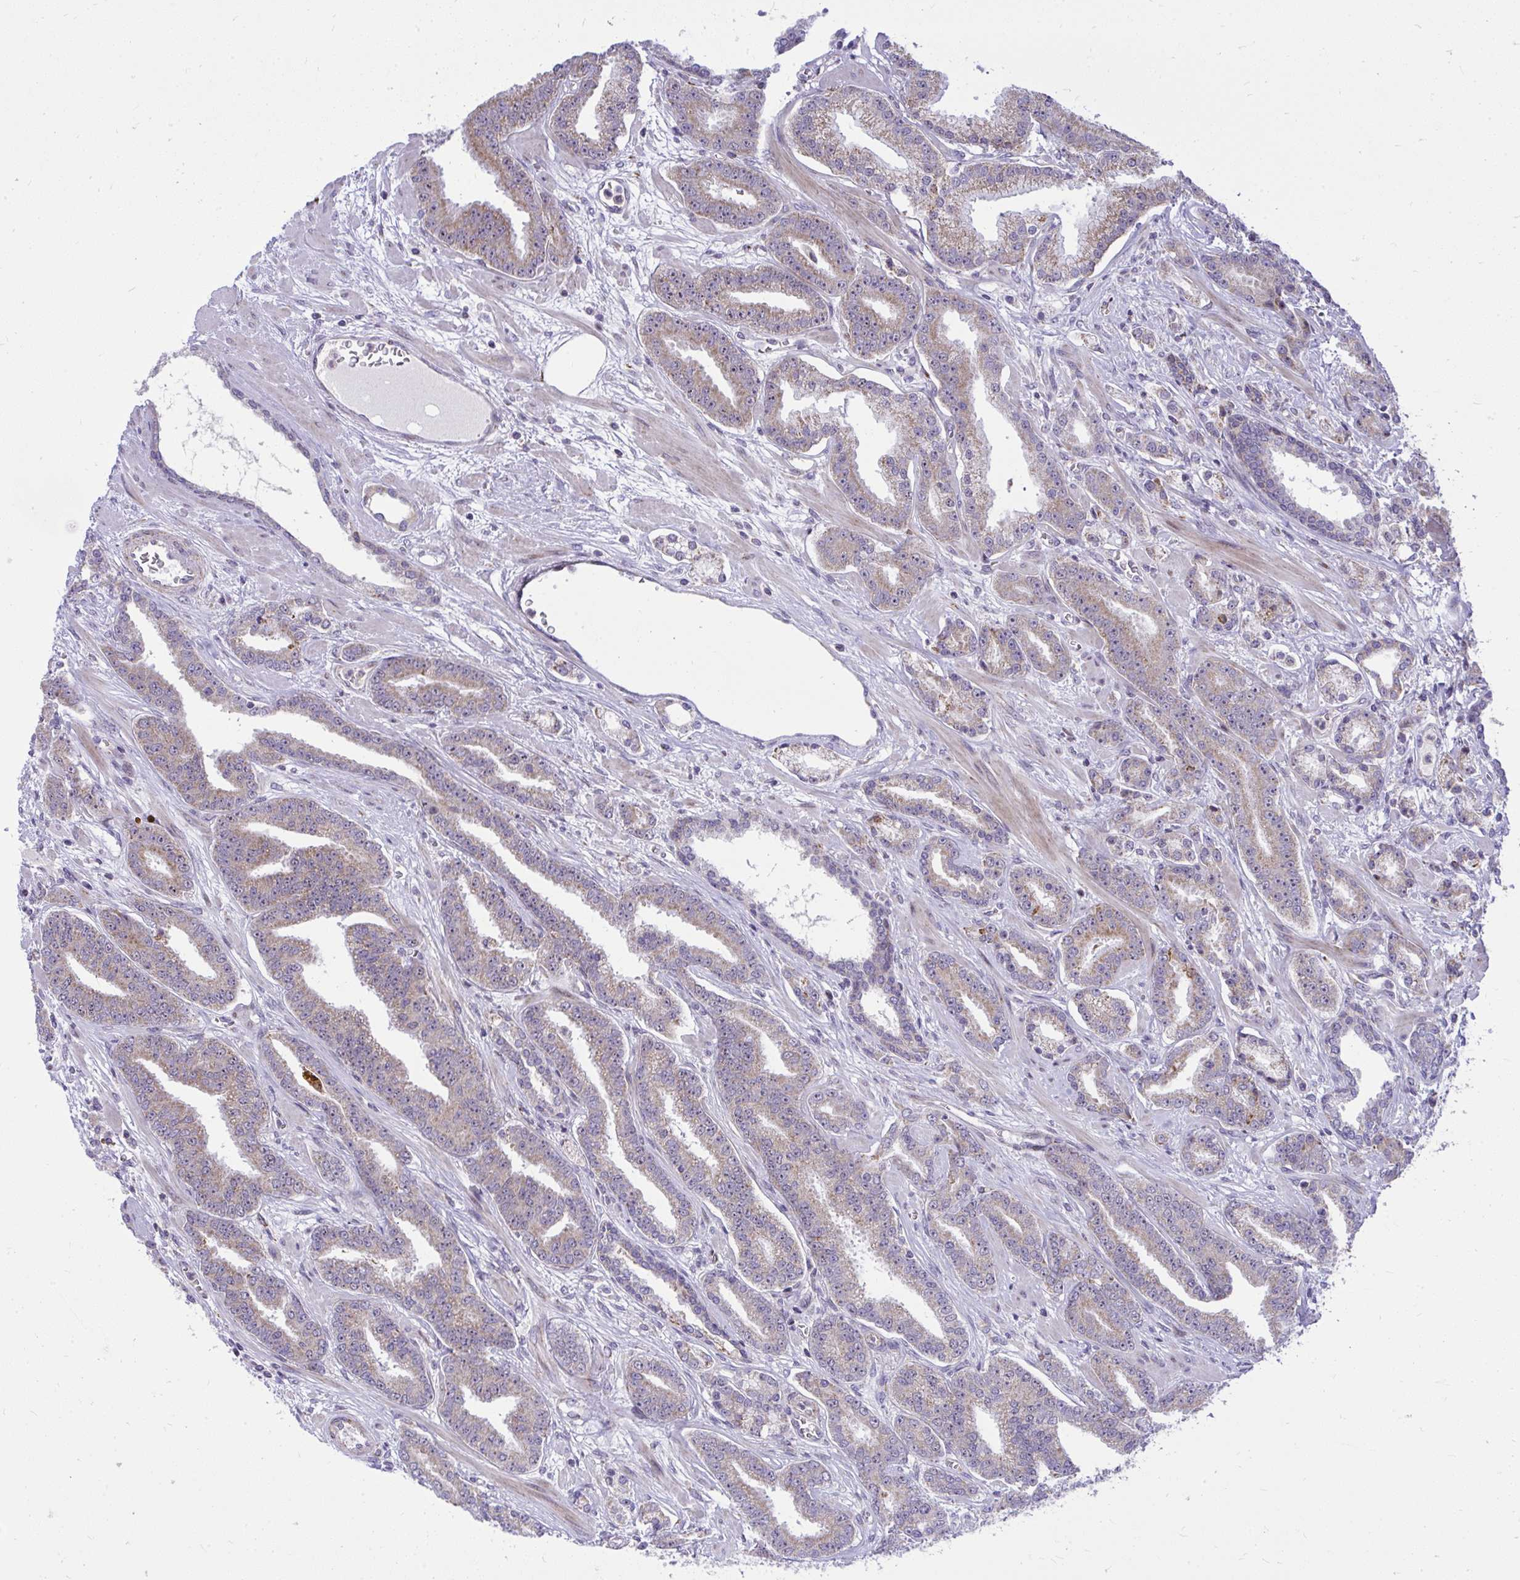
{"staining": {"intensity": "weak", "quantity": "25%-75%", "location": "cytoplasmic/membranous"}, "tissue": "prostate cancer", "cell_type": "Tumor cells", "image_type": "cancer", "snomed": [{"axis": "morphology", "description": "Adenocarcinoma, High grade"}, {"axis": "topography", "description": "Prostate"}], "caption": "Prostate cancer (high-grade adenocarcinoma) stained with IHC displays weak cytoplasmic/membranous positivity in about 25%-75% of tumor cells.", "gene": "GPRIN3", "patient": {"sex": "male", "age": 60}}